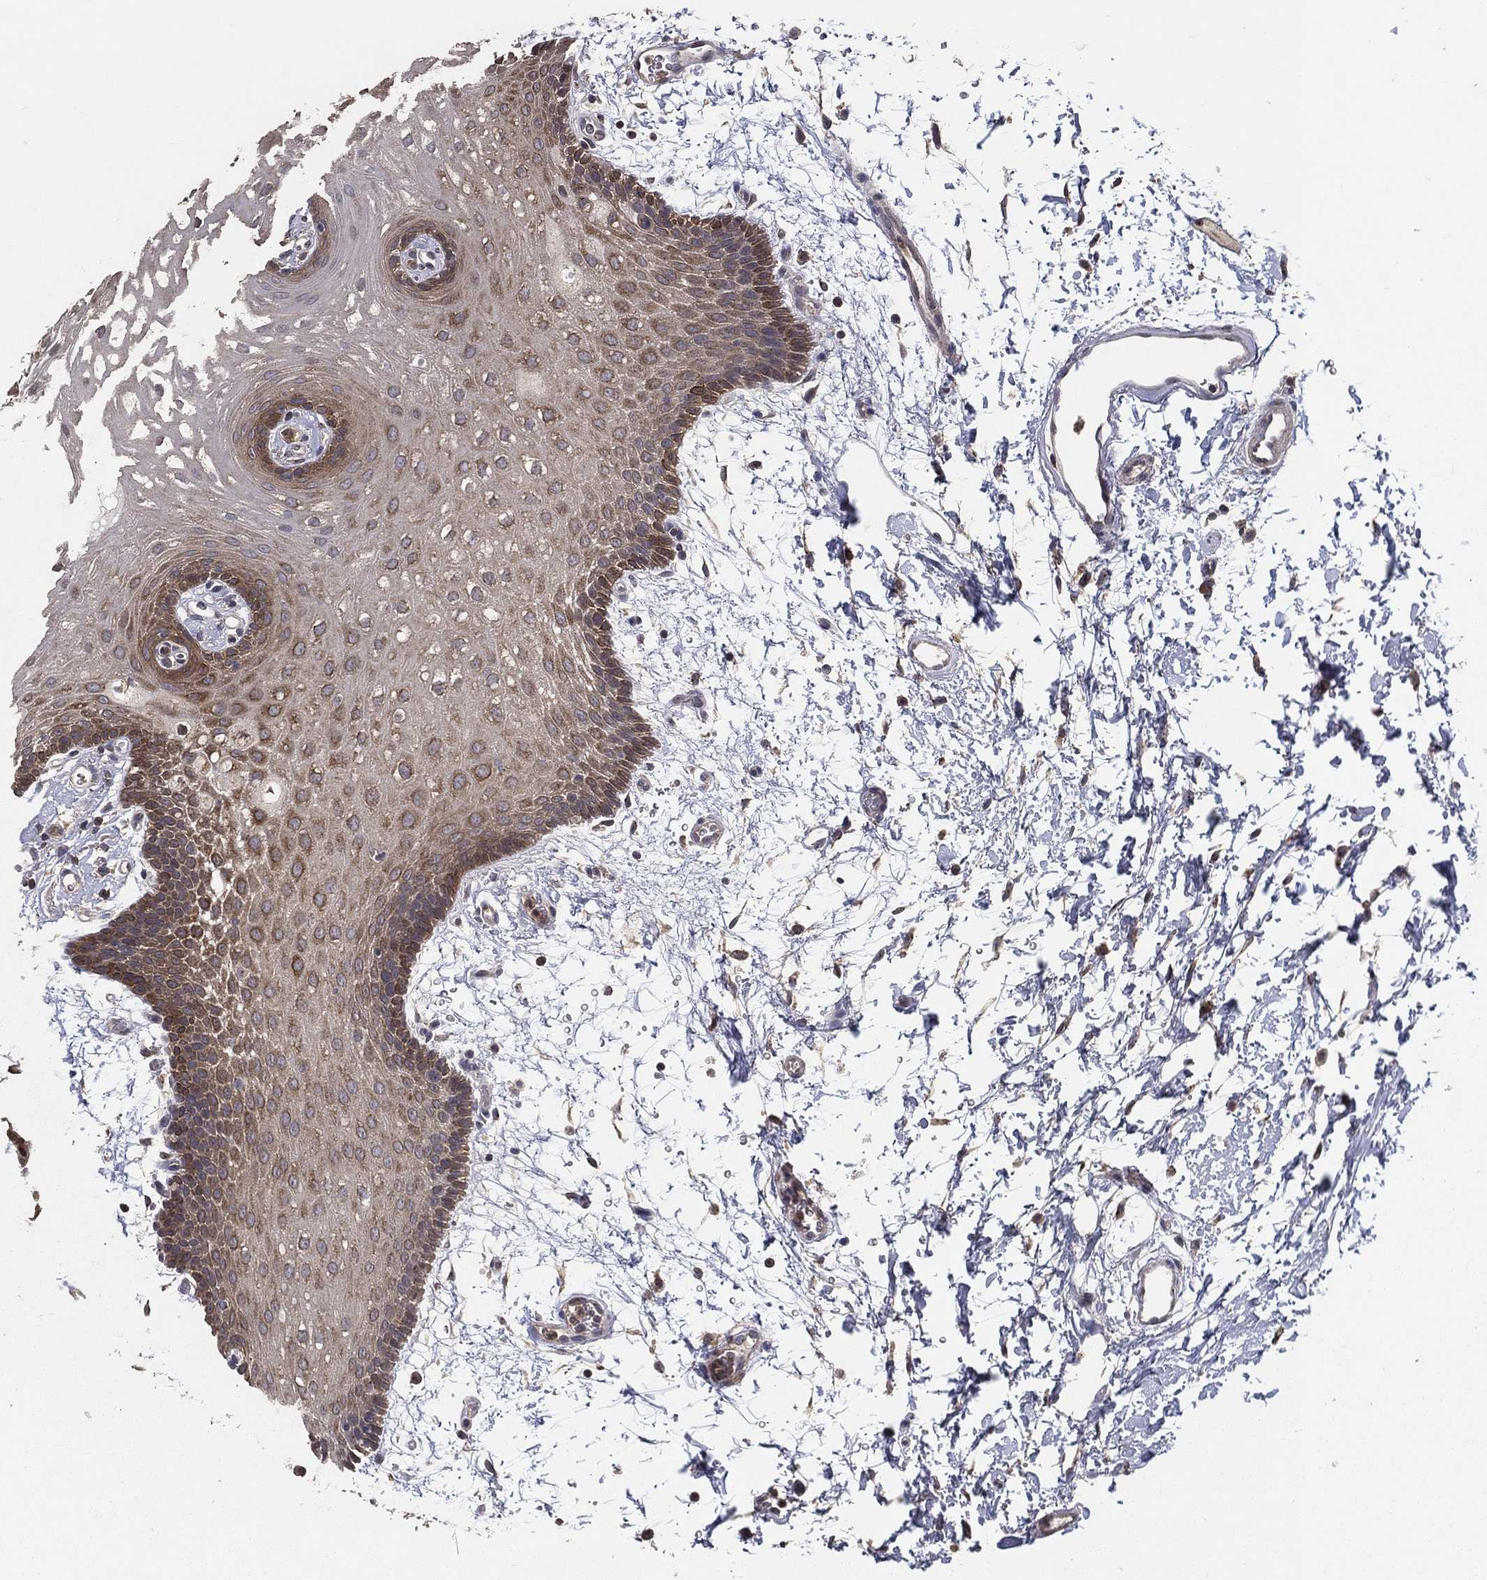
{"staining": {"intensity": "moderate", "quantity": "<25%", "location": "cytoplasmic/membranous"}, "tissue": "oral mucosa", "cell_type": "Squamous epithelial cells", "image_type": "normal", "snomed": [{"axis": "morphology", "description": "Normal tissue, NOS"}, {"axis": "topography", "description": "Oral tissue"}, {"axis": "topography", "description": "Head-Neck"}], "caption": "Benign oral mucosa was stained to show a protein in brown. There is low levels of moderate cytoplasmic/membranous staining in approximately <25% of squamous epithelial cells. Using DAB (3,3'-diaminobenzidine) (brown) and hematoxylin (blue) stains, captured at high magnification using brightfield microscopy.", "gene": "PCNT", "patient": {"sex": "male", "age": 65}}